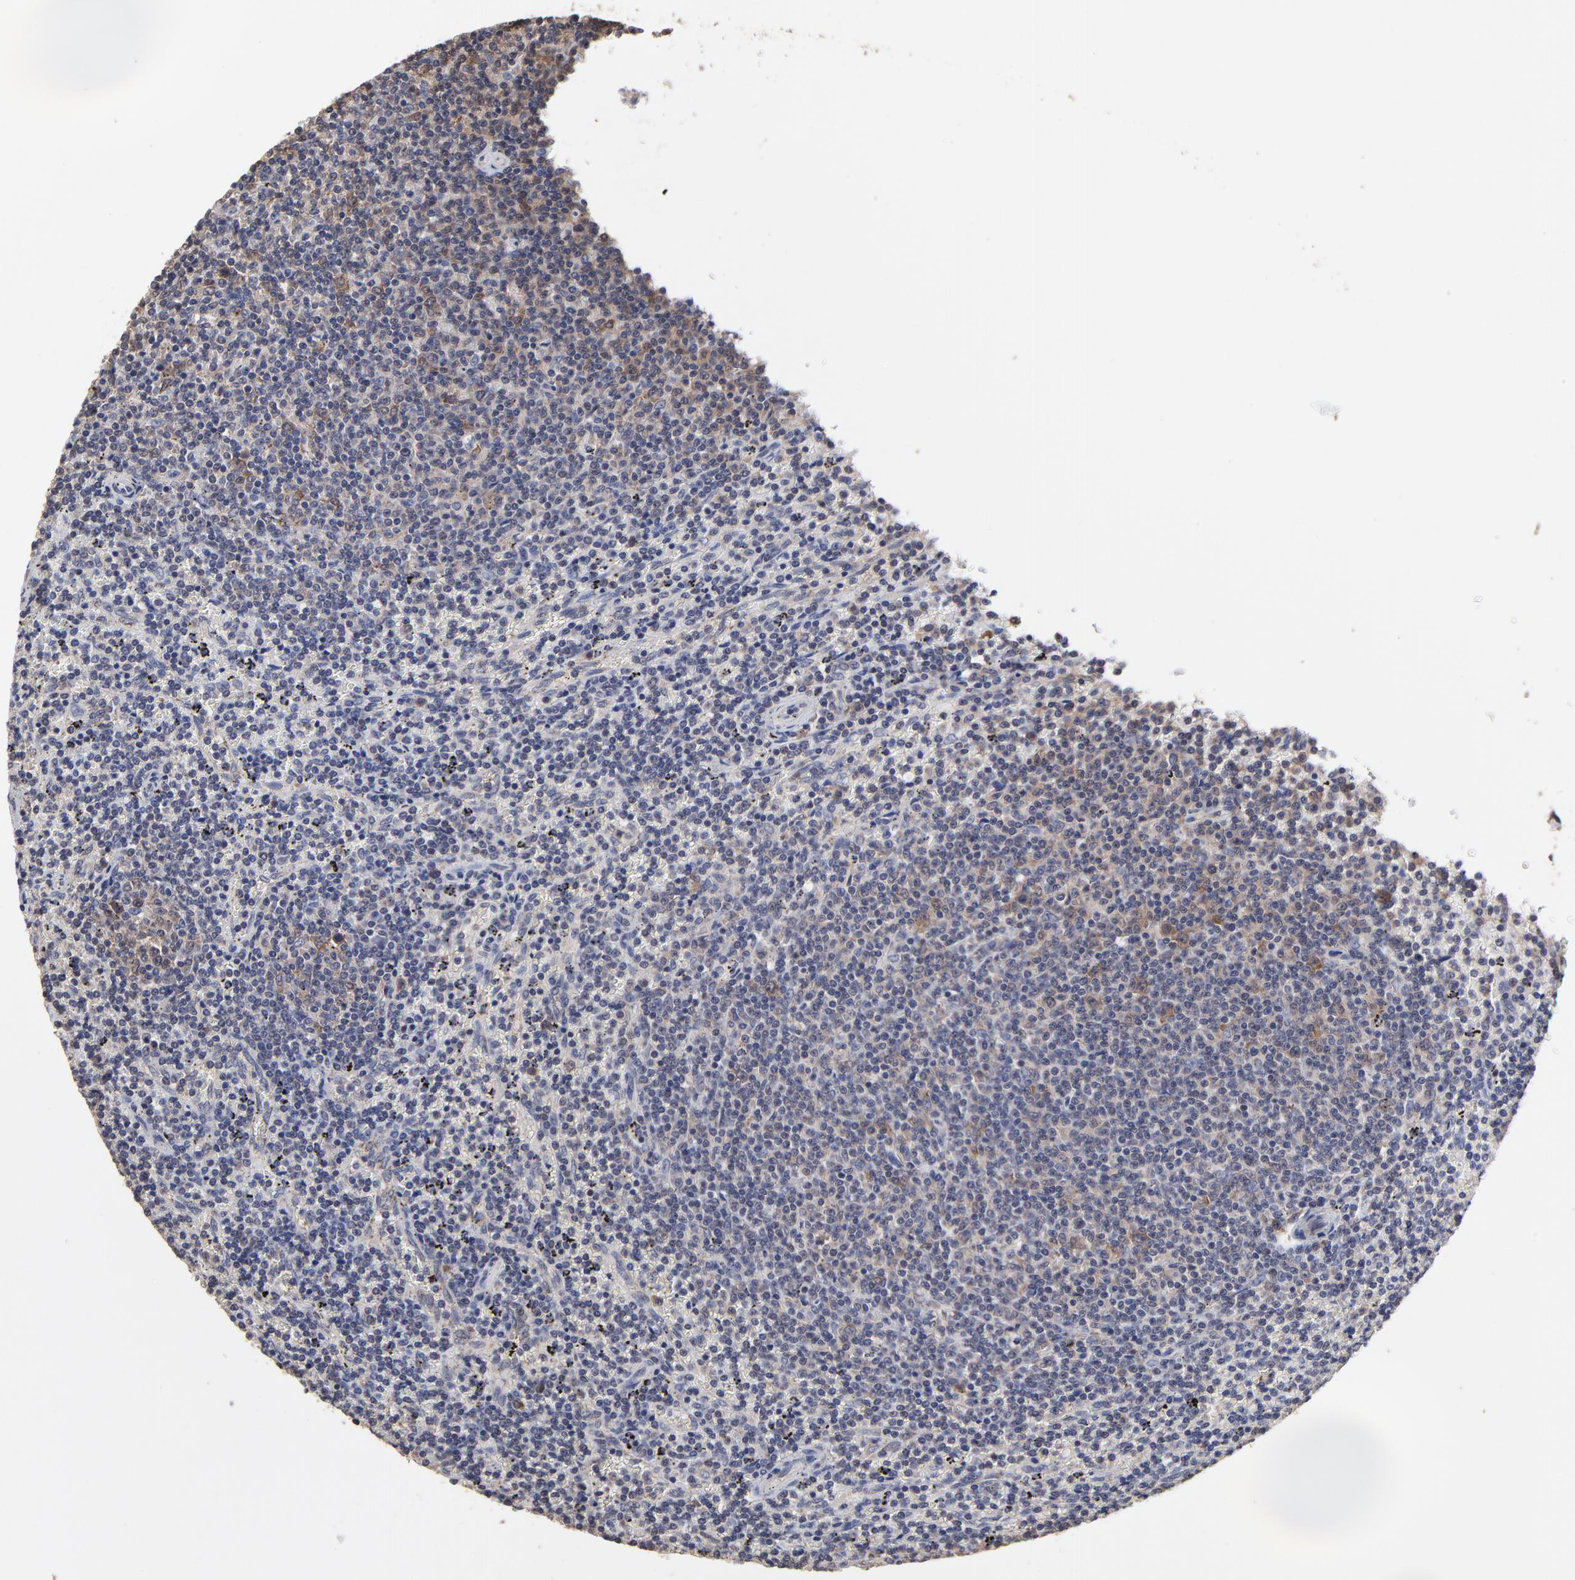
{"staining": {"intensity": "weak", "quantity": "<25%", "location": "cytoplasmic/membranous"}, "tissue": "lymphoma", "cell_type": "Tumor cells", "image_type": "cancer", "snomed": [{"axis": "morphology", "description": "Malignant lymphoma, non-Hodgkin's type, Low grade"}, {"axis": "topography", "description": "Spleen"}], "caption": "Immunohistochemistry image of human lymphoma stained for a protein (brown), which shows no positivity in tumor cells.", "gene": "CCT2", "patient": {"sex": "female", "age": 50}}